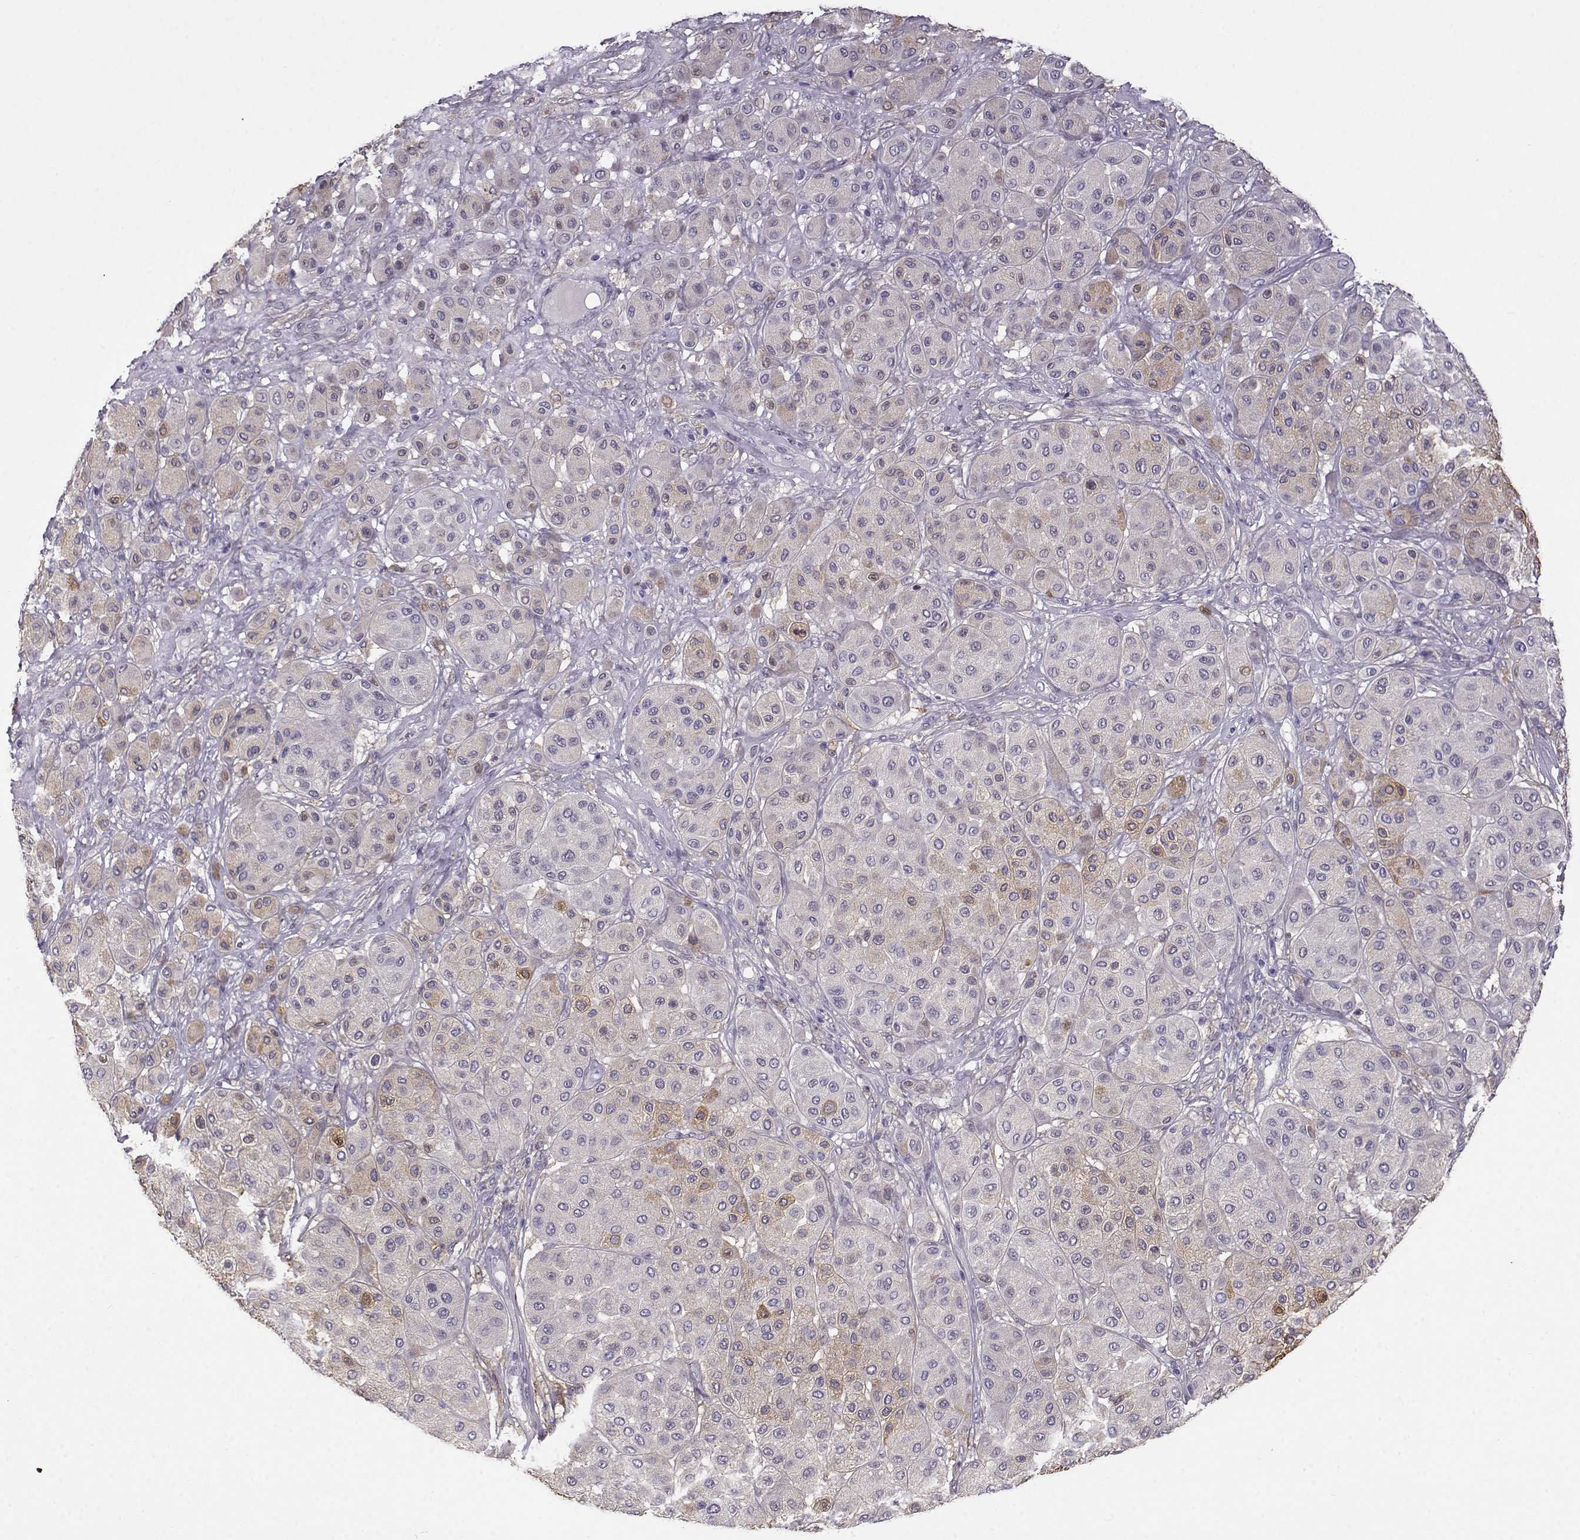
{"staining": {"intensity": "weak", "quantity": "<25%", "location": "cytoplasmic/membranous"}, "tissue": "melanoma", "cell_type": "Tumor cells", "image_type": "cancer", "snomed": [{"axis": "morphology", "description": "Malignant melanoma, Metastatic site"}, {"axis": "topography", "description": "Smooth muscle"}], "caption": "High magnification brightfield microscopy of melanoma stained with DAB (brown) and counterstained with hematoxylin (blue): tumor cells show no significant expression.", "gene": "UCP3", "patient": {"sex": "male", "age": 41}}